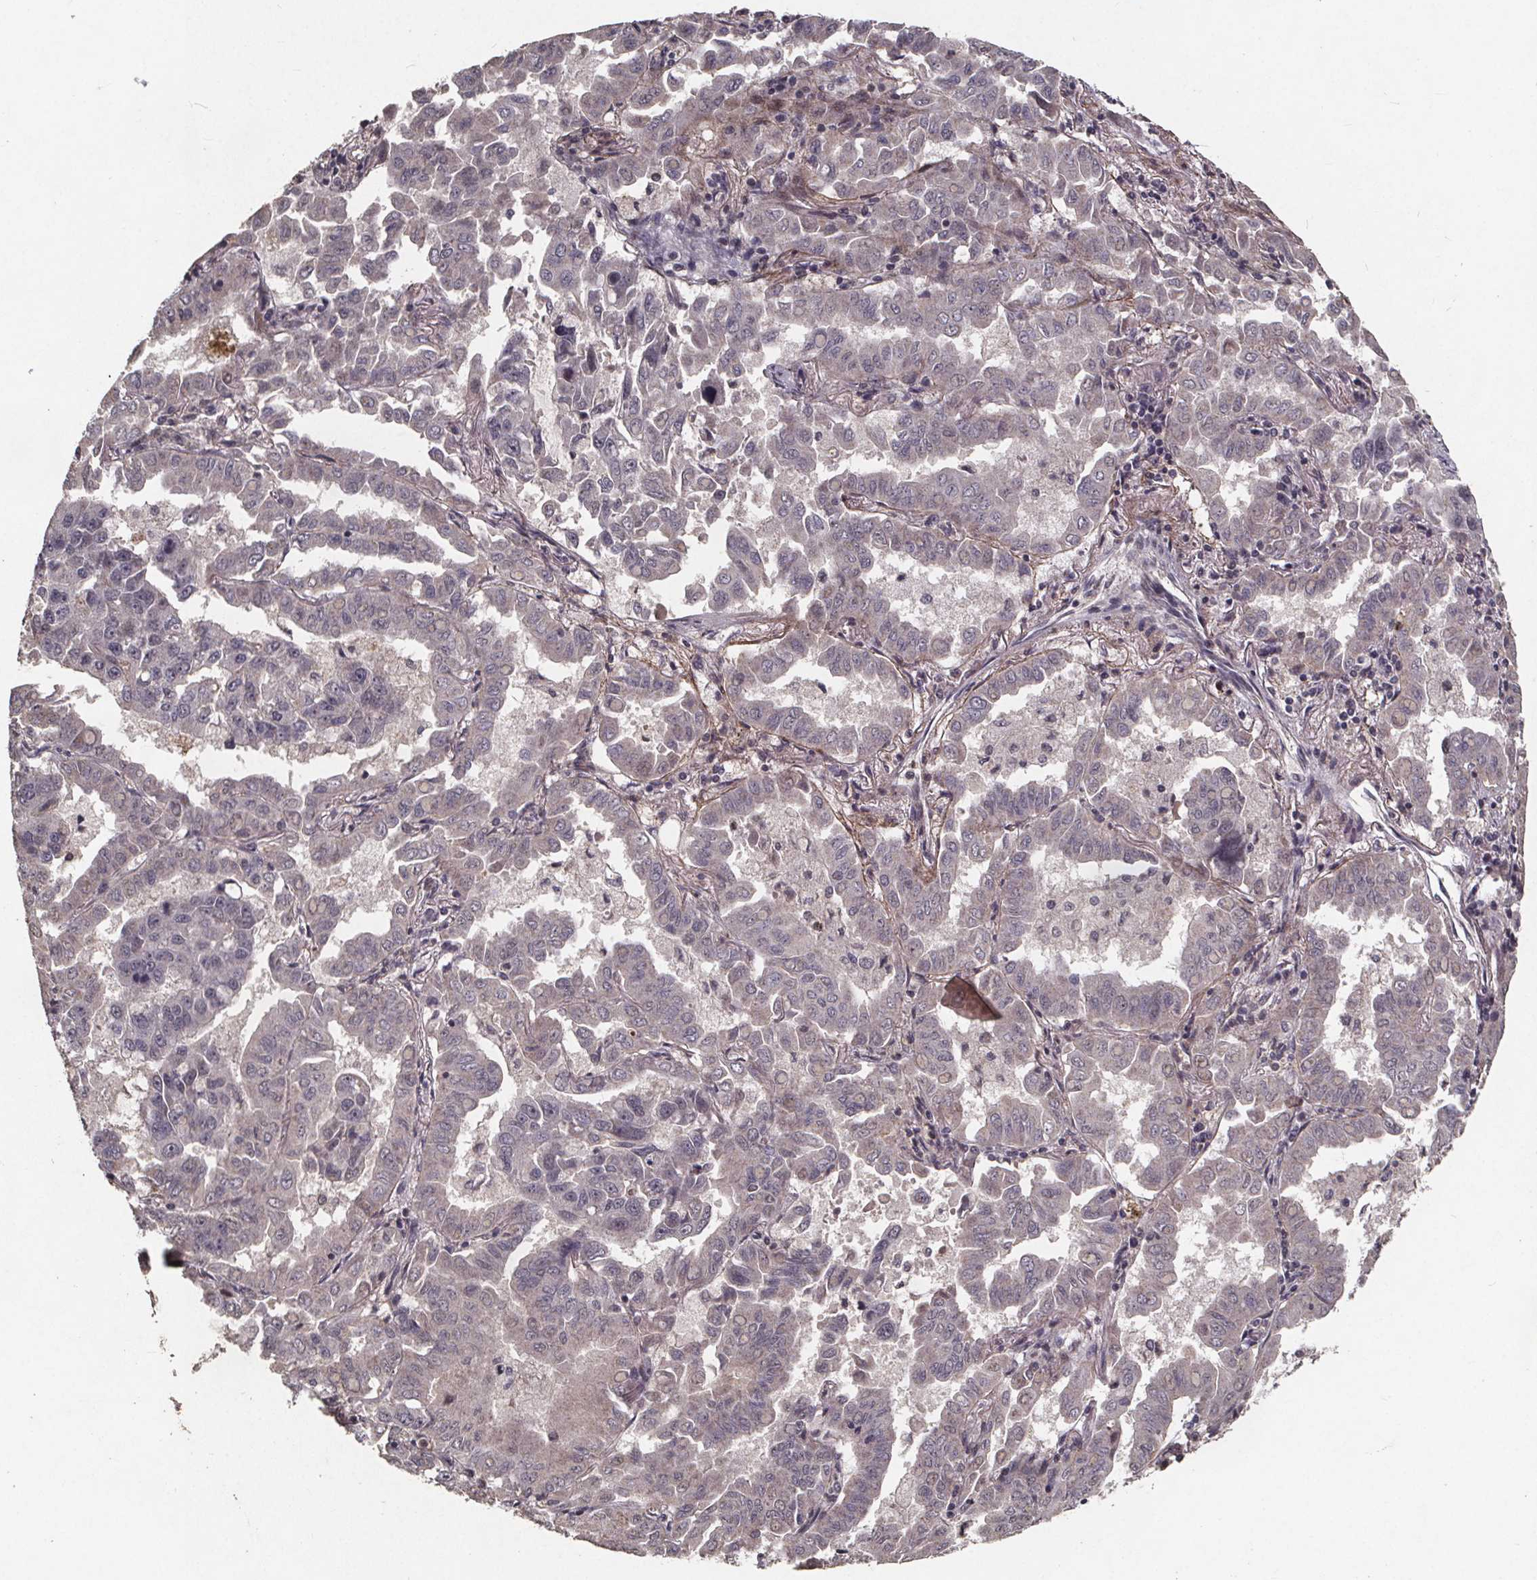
{"staining": {"intensity": "negative", "quantity": "none", "location": "none"}, "tissue": "lung cancer", "cell_type": "Tumor cells", "image_type": "cancer", "snomed": [{"axis": "morphology", "description": "Adenocarcinoma, NOS"}, {"axis": "topography", "description": "Lung"}], "caption": "This is an immunohistochemistry micrograph of lung adenocarcinoma. There is no staining in tumor cells.", "gene": "GPX3", "patient": {"sex": "male", "age": 64}}